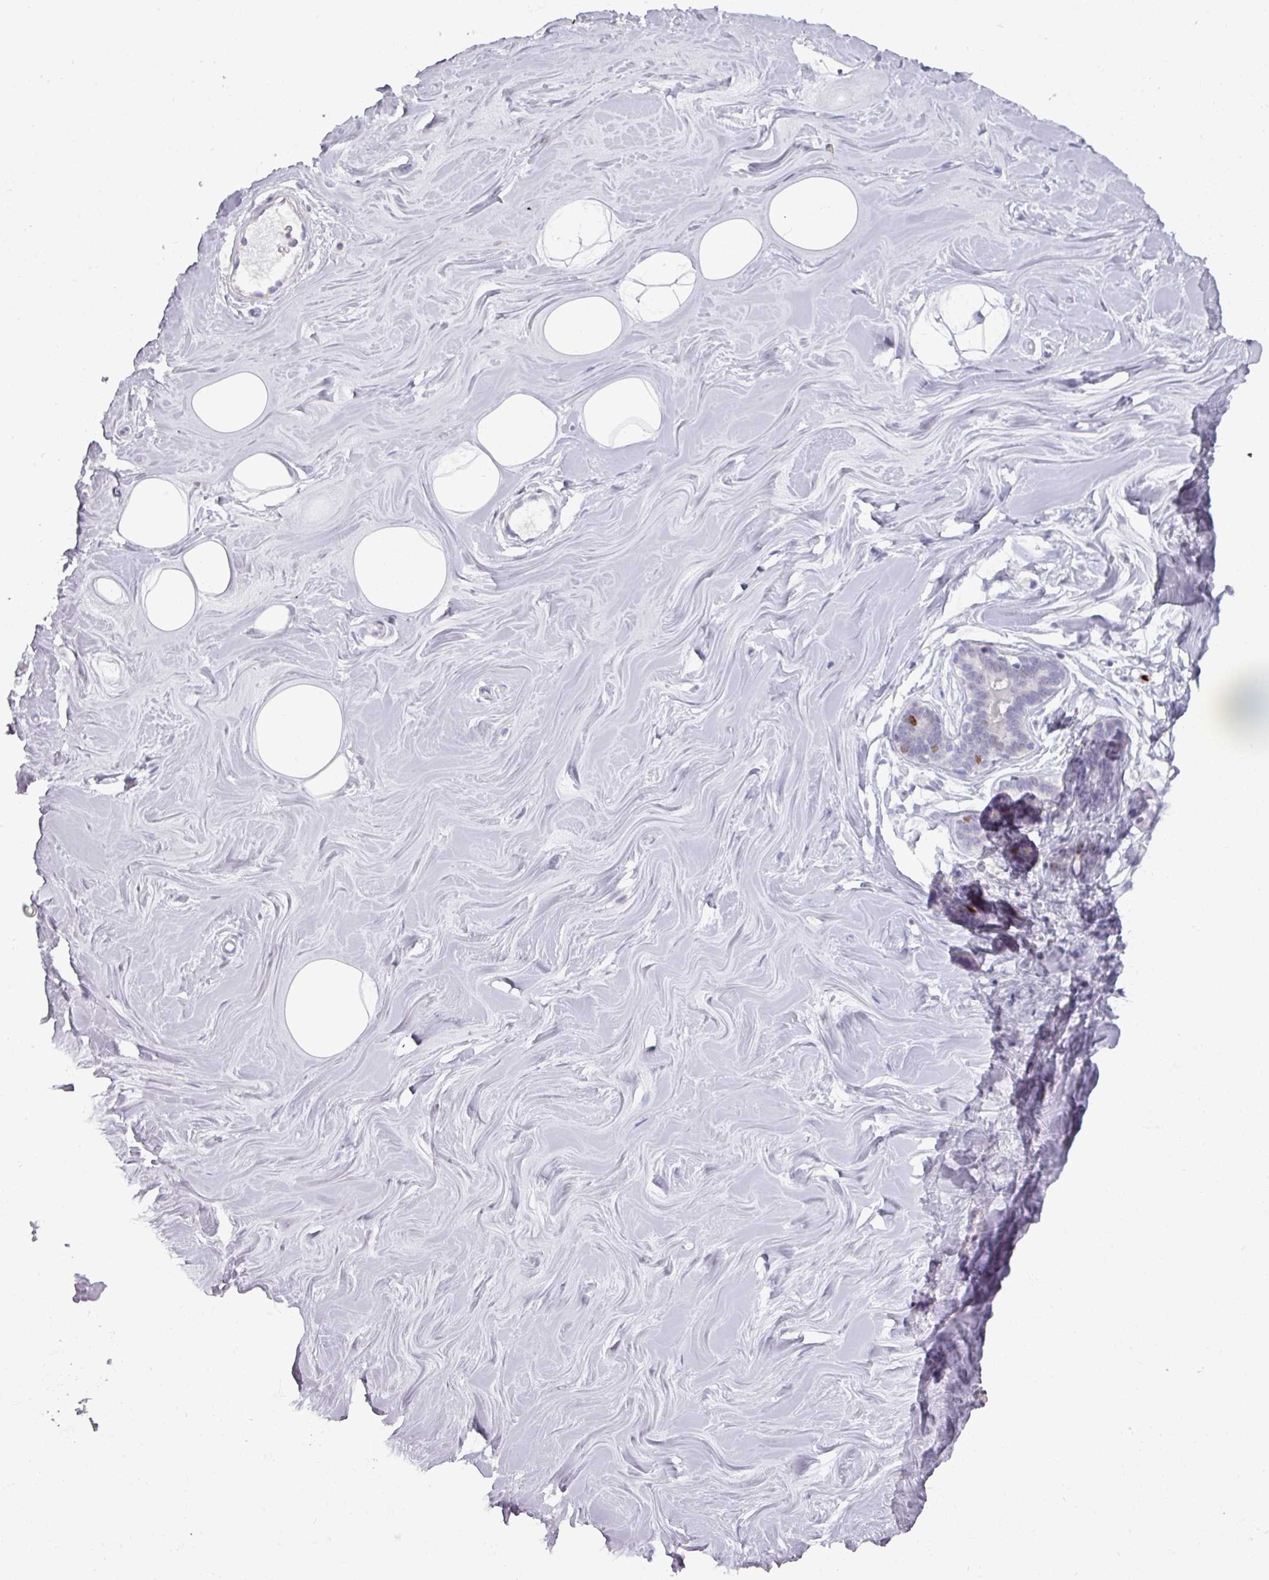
{"staining": {"intensity": "negative", "quantity": "none", "location": "none"}, "tissue": "breast", "cell_type": "Adipocytes", "image_type": "normal", "snomed": [{"axis": "morphology", "description": "Normal tissue, NOS"}, {"axis": "topography", "description": "Breast"}], "caption": "DAB immunohistochemical staining of unremarkable breast reveals no significant positivity in adipocytes. Brightfield microscopy of IHC stained with DAB (3,3'-diaminobenzidine) (brown) and hematoxylin (blue), captured at high magnification.", "gene": "ATAD2", "patient": {"sex": "female", "age": 25}}